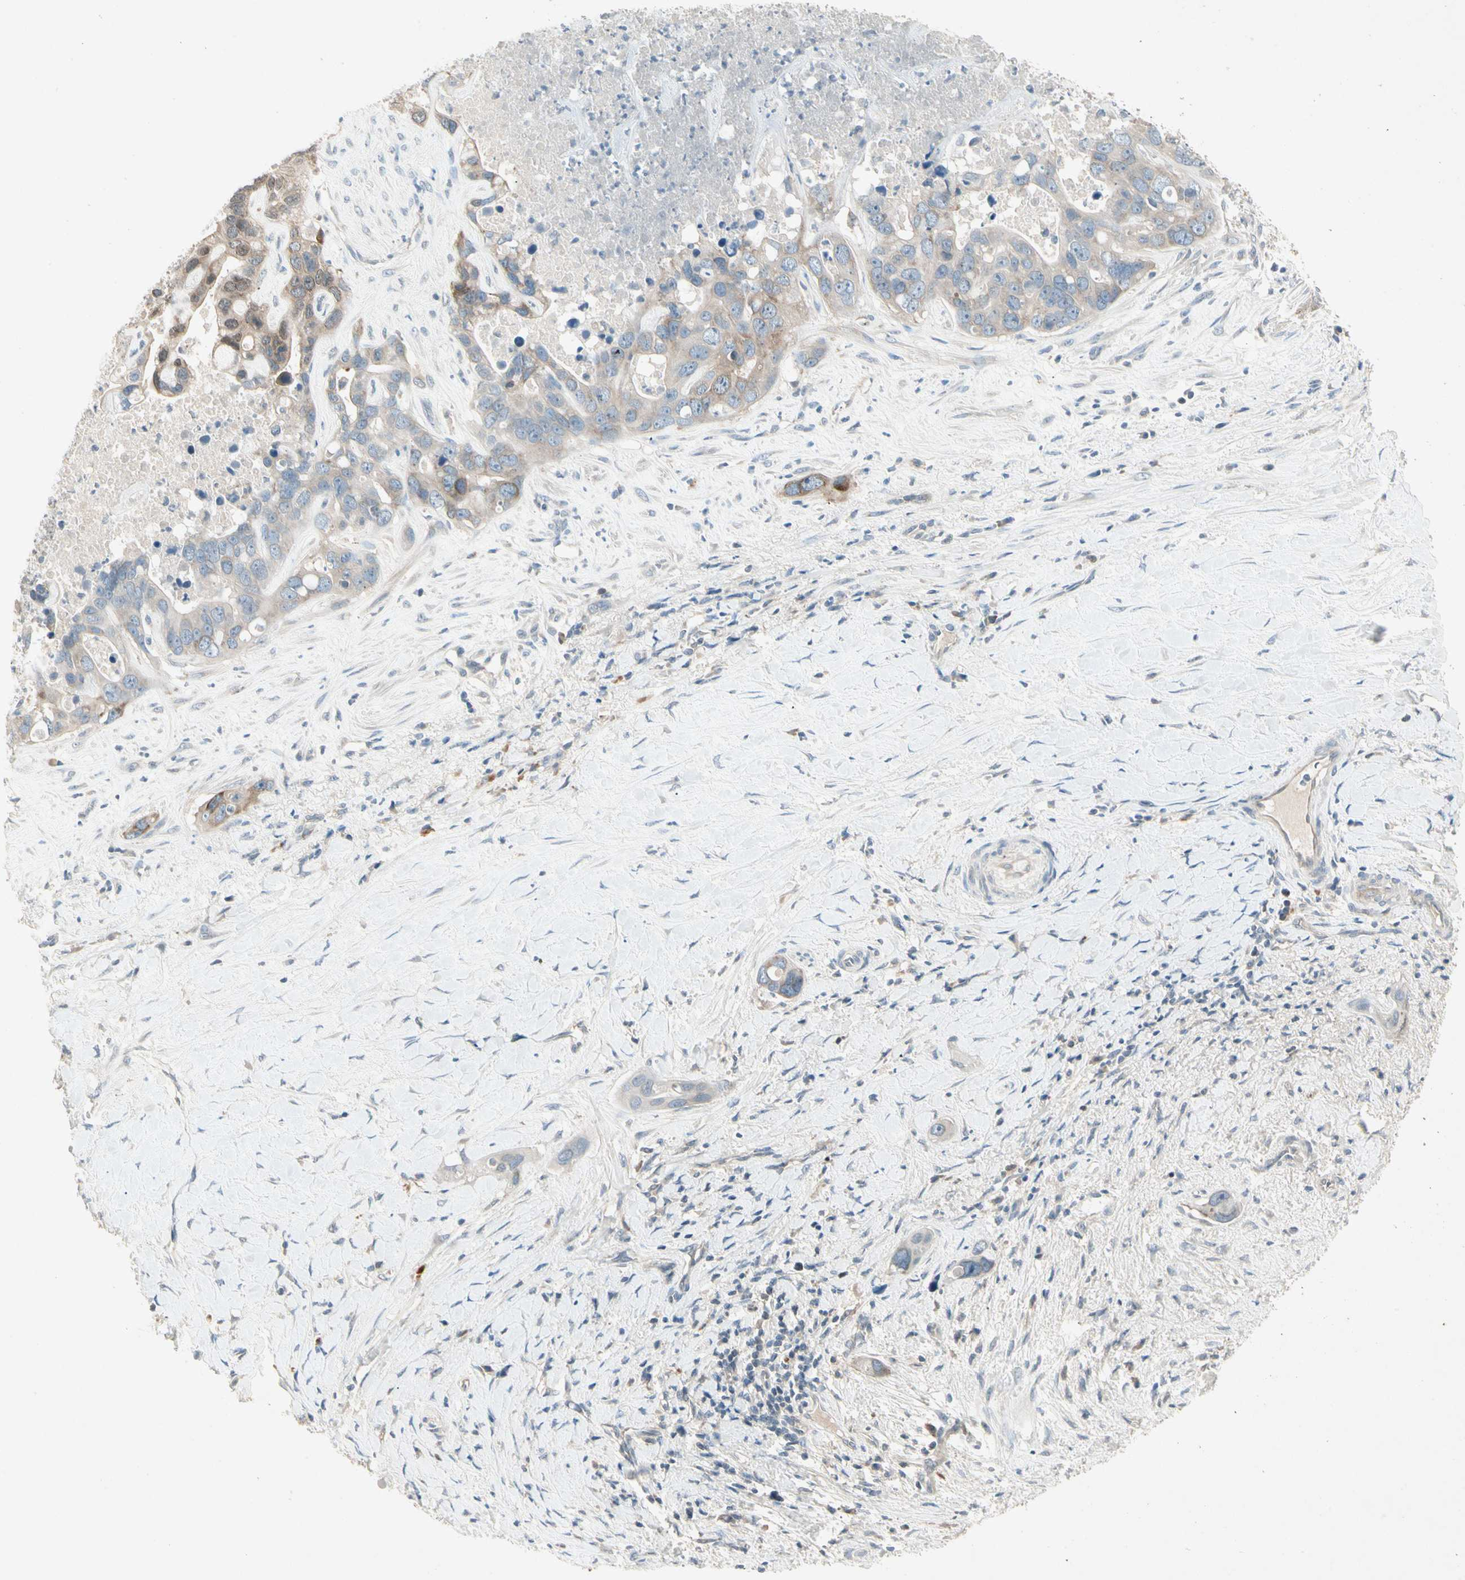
{"staining": {"intensity": "weak", "quantity": "25%-75%", "location": "cytoplasmic/membranous,nuclear"}, "tissue": "liver cancer", "cell_type": "Tumor cells", "image_type": "cancer", "snomed": [{"axis": "morphology", "description": "Cholangiocarcinoma"}, {"axis": "topography", "description": "Liver"}], "caption": "Cholangiocarcinoma (liver) tissue exhibits weak cytoplasmic/membranous and nuclear positivity in approximately 25%-75% of tumor cells The protein is shown in brown color, while the nuclei are stained blue.", "gene": "IL1R1", "patient": {"sex": "female", "age": 65}}